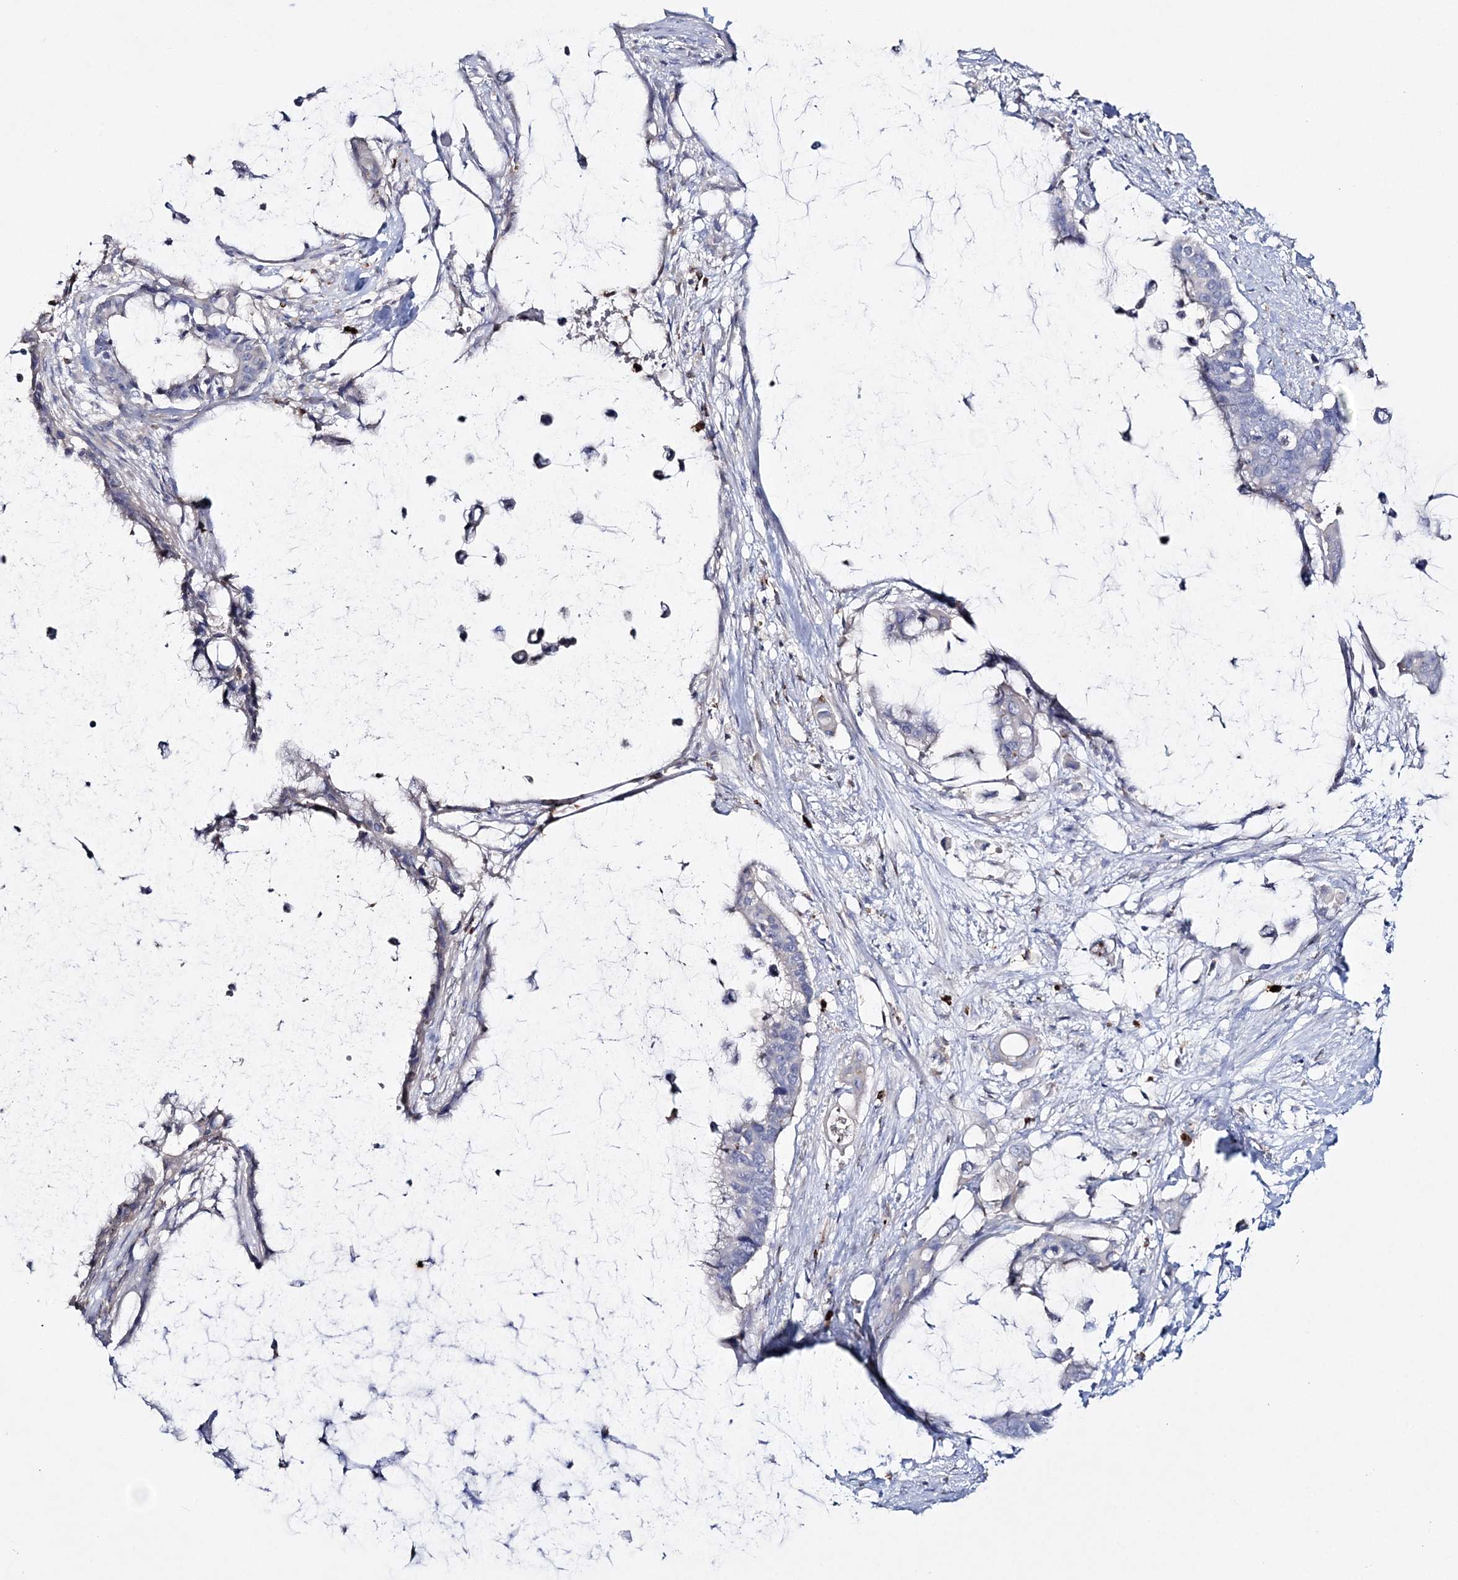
{"staining": {"intensity": "negative", "quantity": "none", "location": "none"}, "tissue": "pancreatic cancer", "cell_type": "Tumor cells", "image_type": "cancer", "snomed": [{"axis": "morphology", "description": "Adenocarcinoma, NOS"}, {"axis": "topography", "description": "Pancreas"}], "caption": "Tumor cells show no significant protein staining in pancreatic cancer (adenocarcinoma).", "gene": "WDSUB1", "patient": {"sex": "male", "age": 41}}